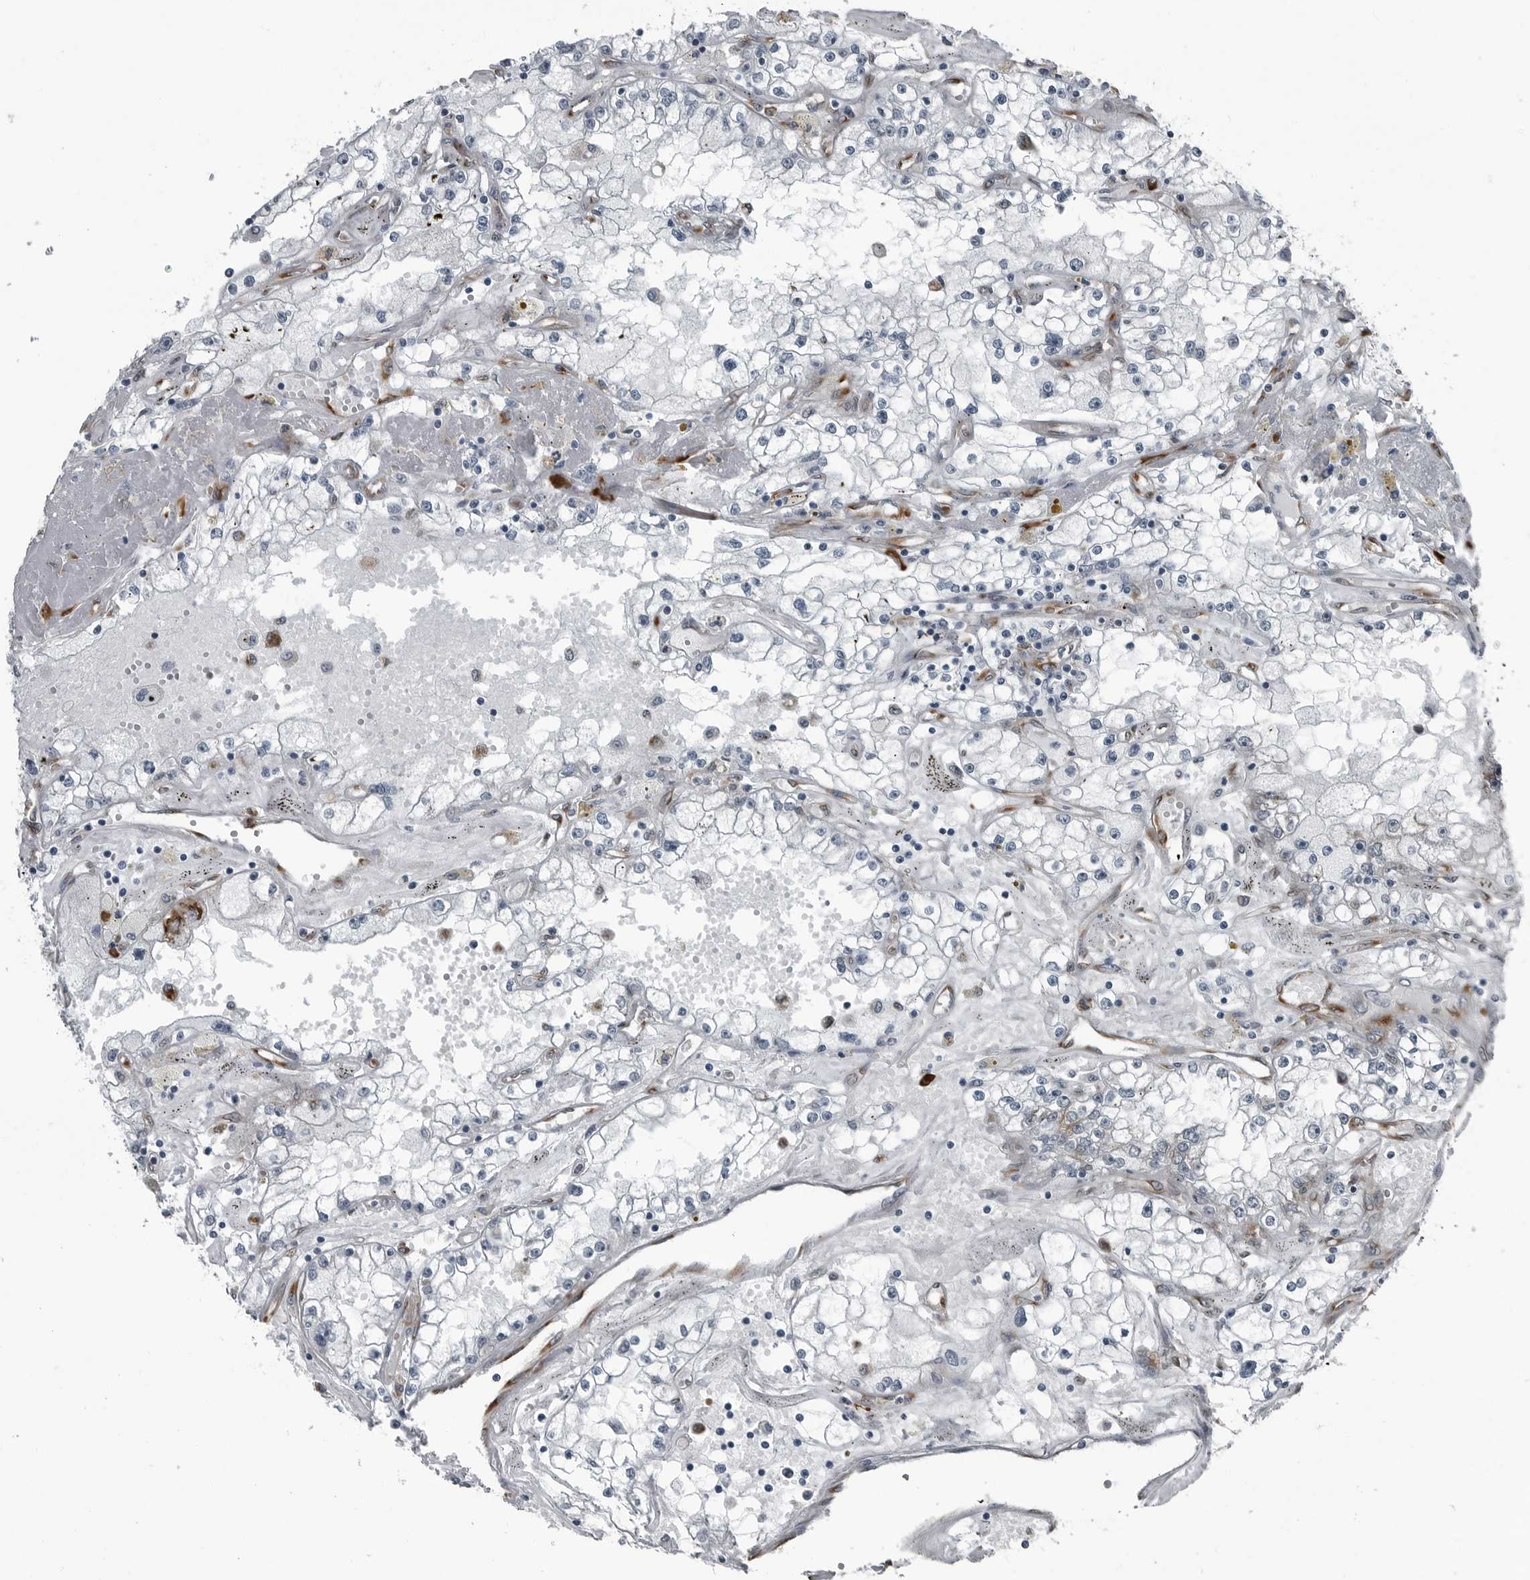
{"staining": {"intensity": "negative", "quantity": "none", "location": "none"}, "tissue": "renal cancer", "cell_type": "Tumor cells", "image_type": "cancer", "snomed": [{"axis": "morphology", "description": "Adenocarcinoma, NOS"}, {"axis": "topography", "description": "Kidney"}], "caption": "High magnification brightfield microscopy of adenocarcinoma (renal) stained with DAB (brown) and counterstained with hematoxylin (blue): tumor cells show no significant expression. (DAB immunohistochemistry visualized using brightfield microscopy, high magnification).", "gene": "CEP85", "patient": {"sex": "male", "age": 56}}